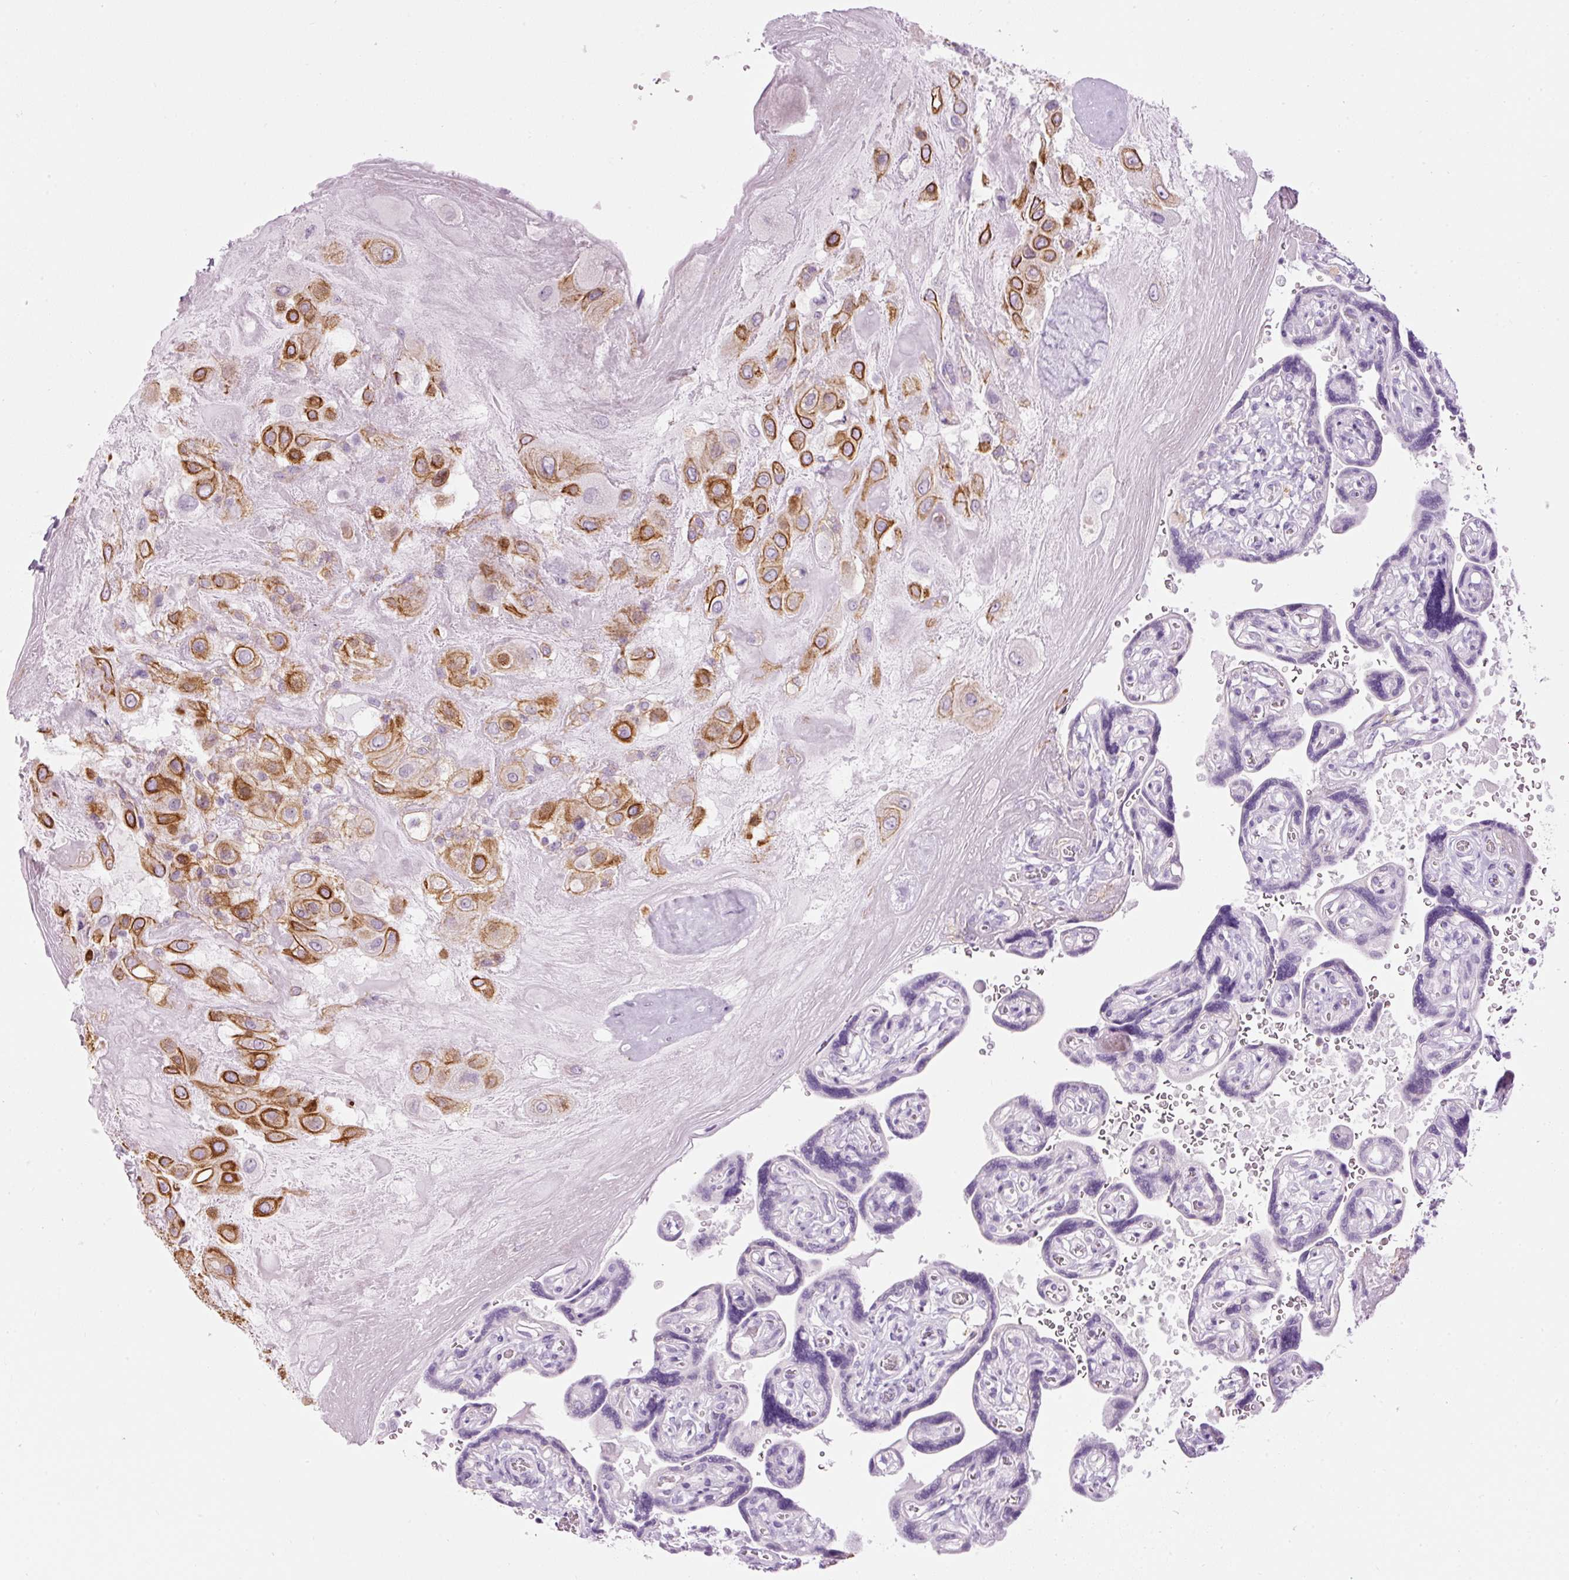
{"staining": {"intensity": "strong", "quantity": ">75%", "location": "cytoplasmic/membranous"}, "tissue": "placenta", "cell_type": "Decidual cells", "image_type": "normal", "snomed": [{"axis": "morphology", "description": "Normal tissue, NOS"}, {"axis": "topography", "description": "Placenta"}], "caption": "Unremarkable placenta displays strong cytoplasmic/membranous staining in approximately >75% of decidual cells.", "gene": "CARD16", "patient": {"sex": "female", "age": 32}}